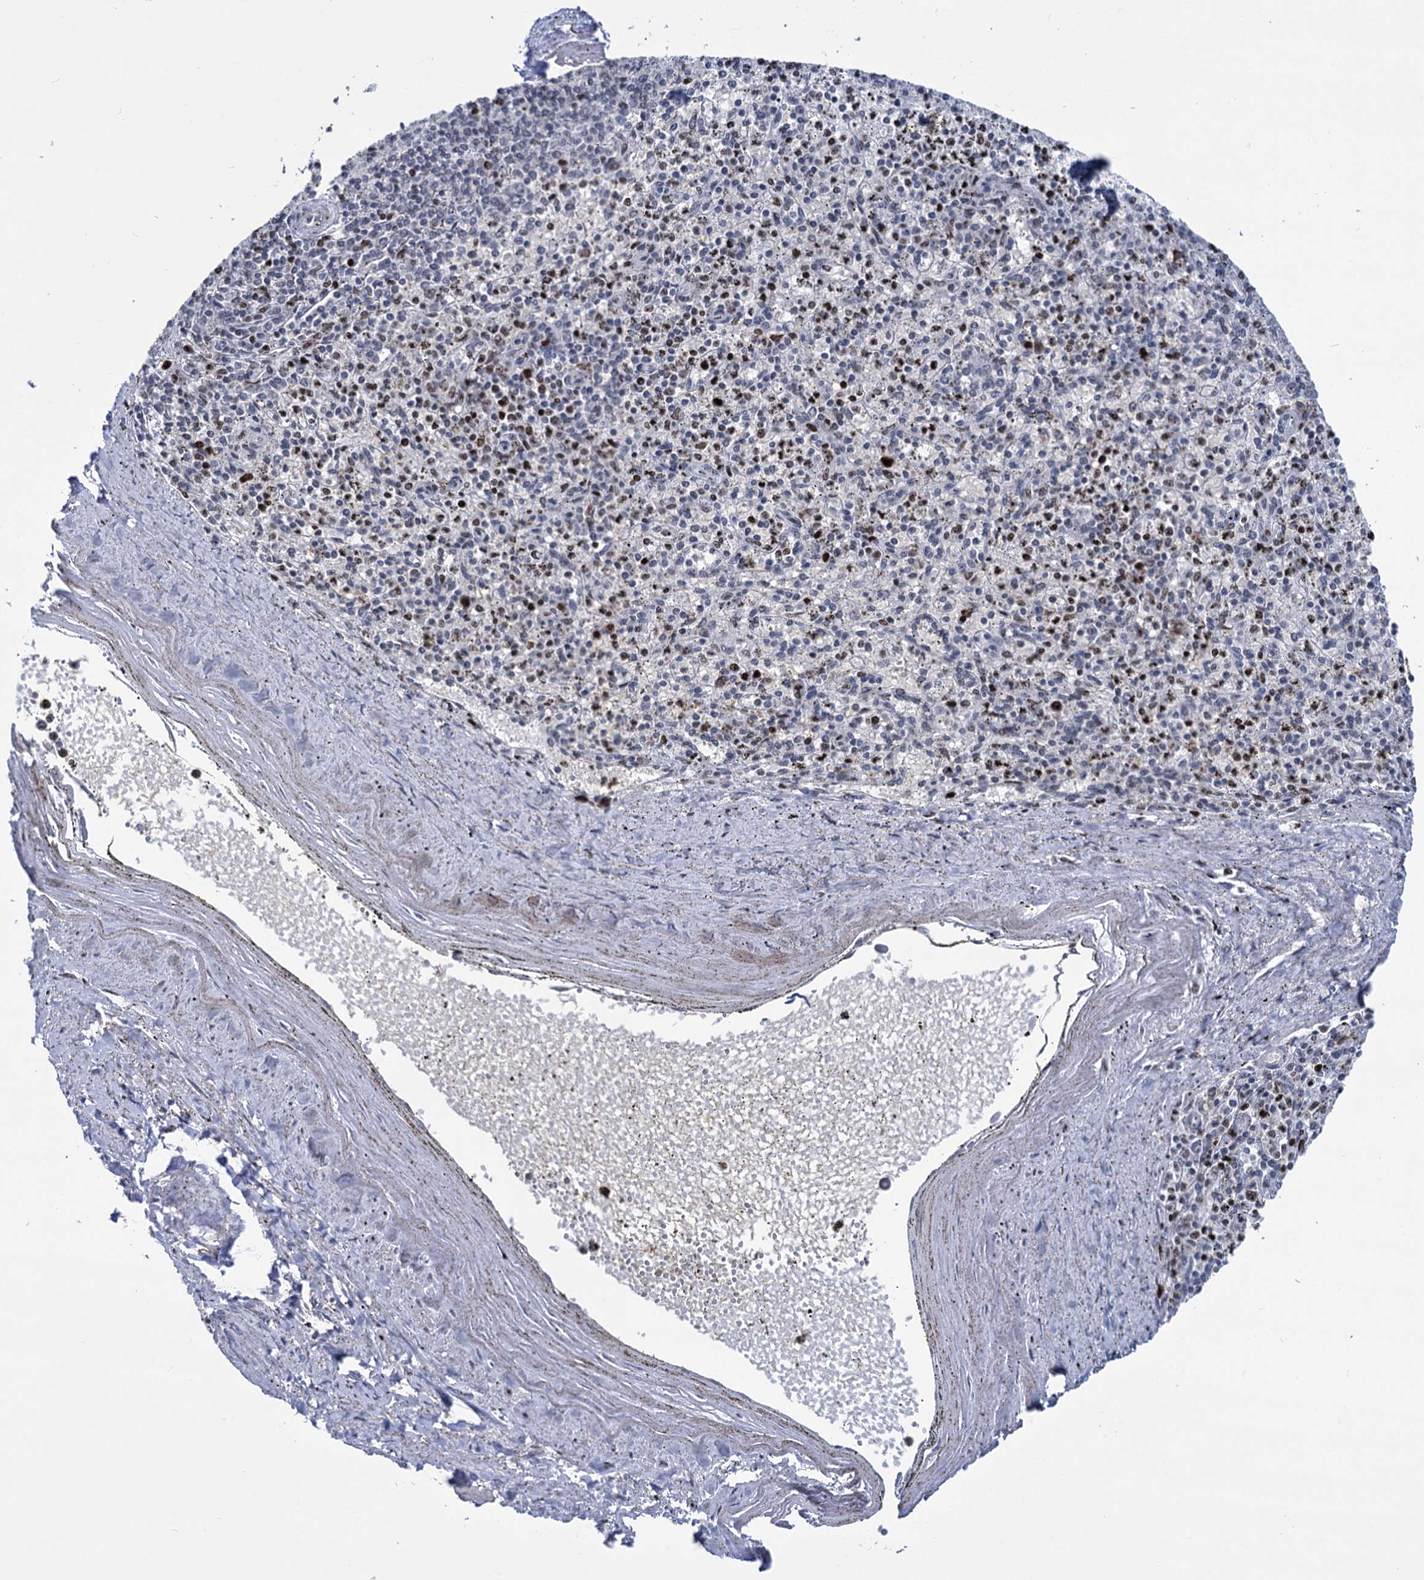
{"staining": {"intensity": "moderate", "quantity": "25%-75%", "location": "nuclear"}, "tissue": "spleen", "cell_type": "Cells in red pulp", "image_type": "normal", "snomed": [{"axis": "morphology", "description": "Normal tissue, NOS"}, {"axis": "topography", "description": "Spleen"}], "caption": "Immunohistochemical staining of unremarkable spleen exhibits medium levels of moderate nuclear staining in about 25%-75% of cells in red pulp. (Brightfield microscopy of DAB IHC at high magnification).", "gene": "ZCCHC10", "patient": {"sex": "male", "age": 72}}